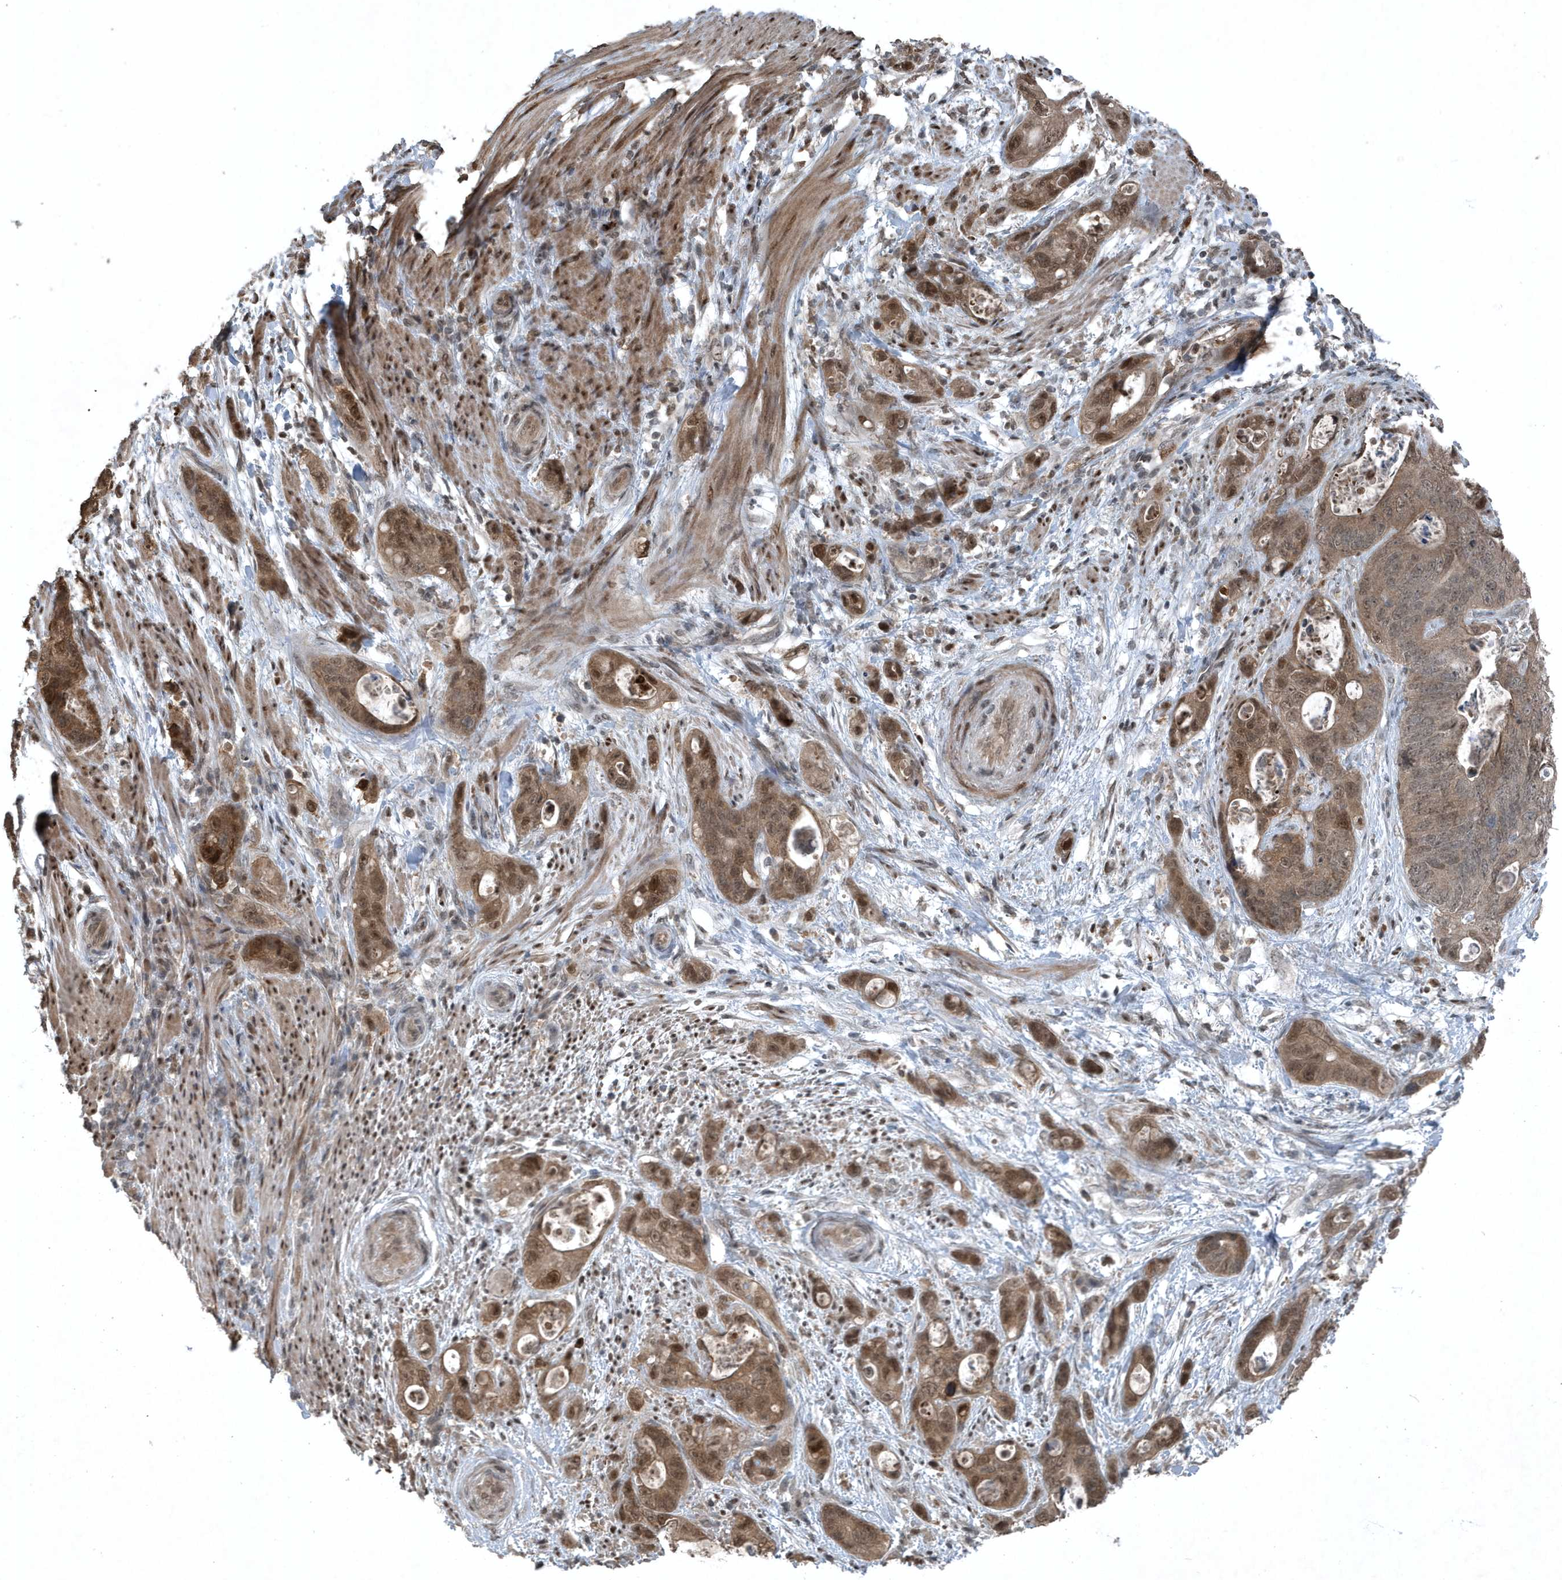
{"staining": {"intensity": "moderate", "quantity": ">75%", "location": "cytoplasmic/membranous,nuclear"}, "tissue": "stomach cancer", "cell_type": "Tumor cells", "image_type": "cancer", "snomed": [{"axis": "morphology", "description": "Adenocarcinoma, NOS"}, {"axis": "topography", "description": "Stomach"}], "caption": "An image of human stomach cancer stained for a protein exhibits moderate cytoplasmic/membranous and nuclear brown staining in tumor cells. The staining is performed using DAB (3,3'-diaminobenzidine) brown chromogen to label protein expression. The nuclei are counter-stained blue using hematoxylin.", "gene": "HSPA1A", "patient": {"sex": "female", "age": 89}}